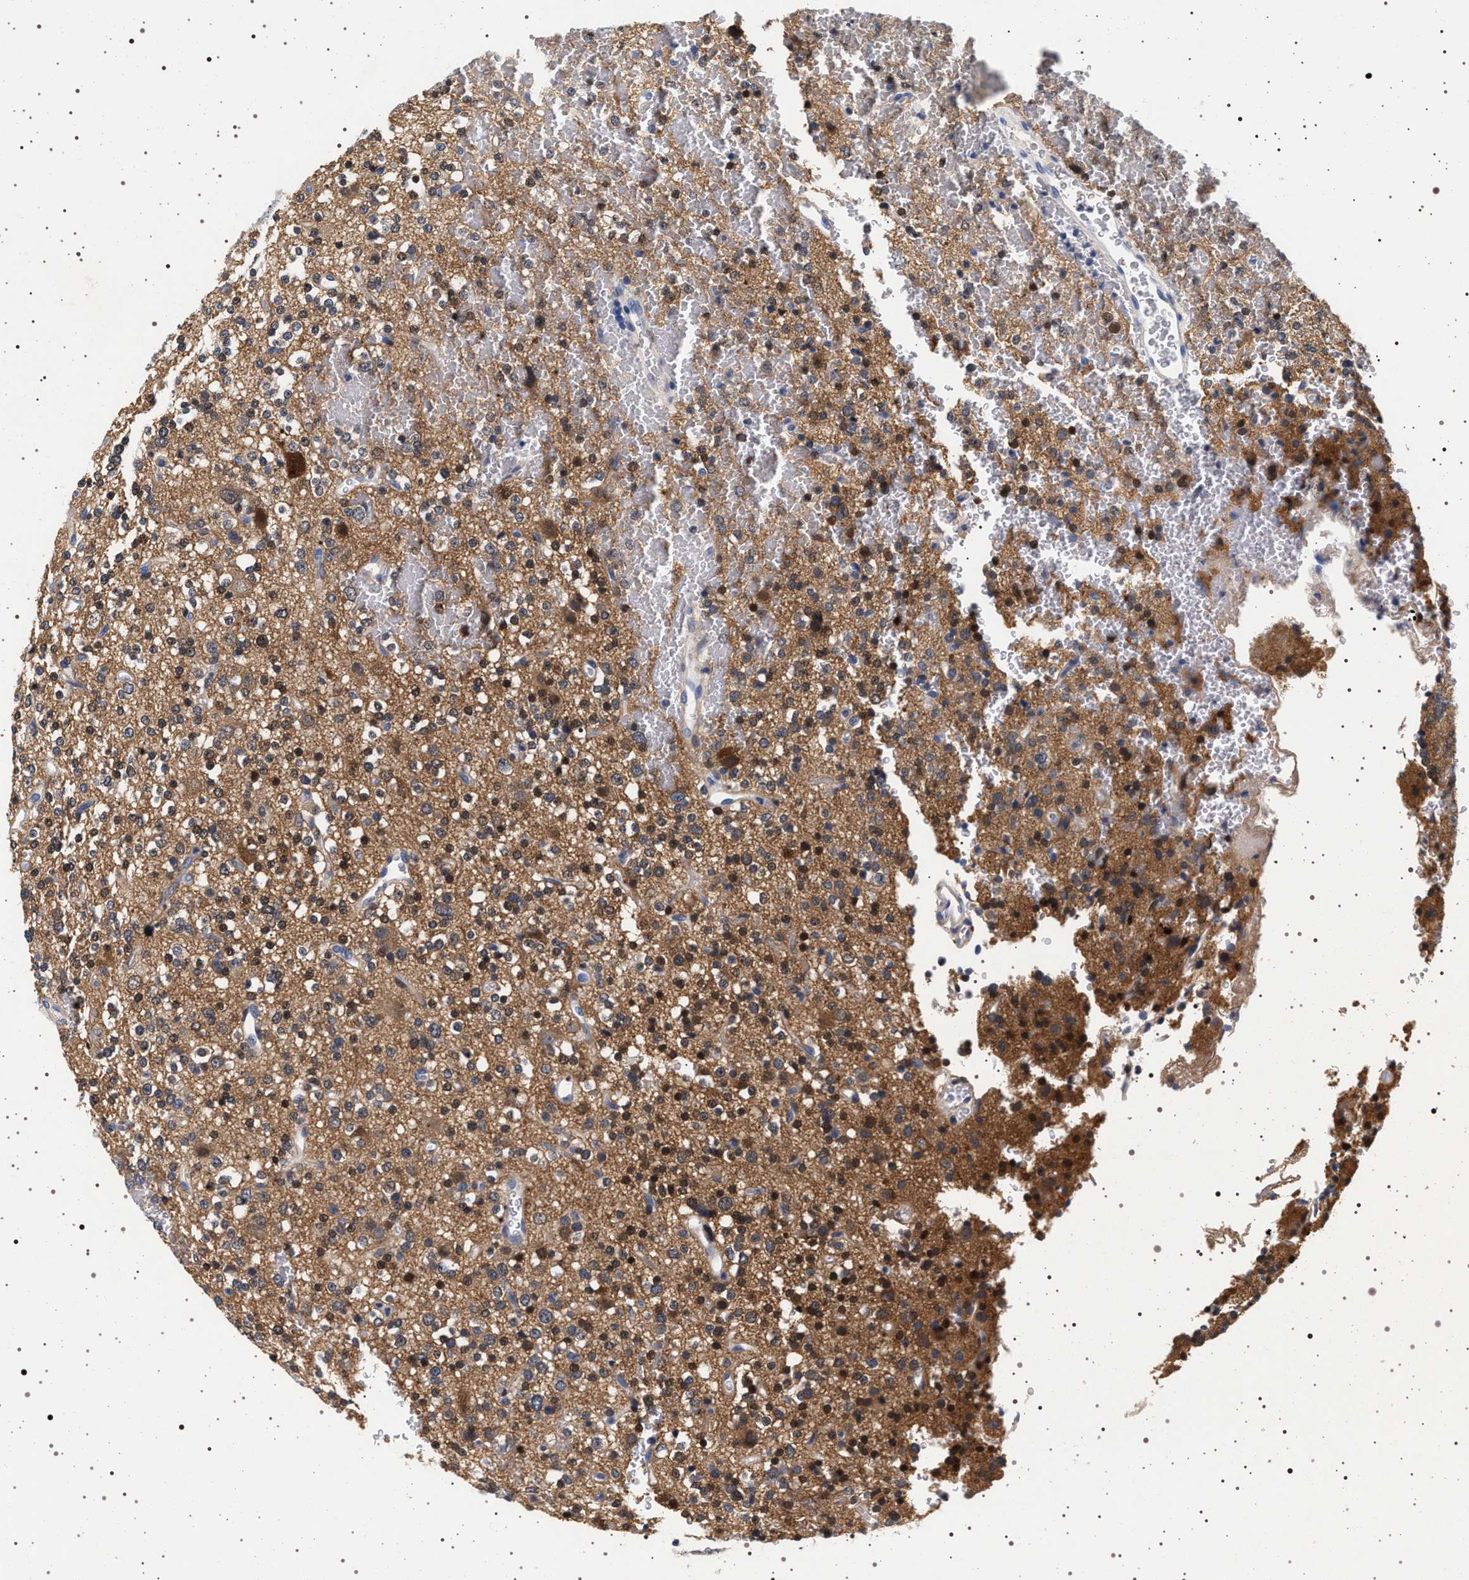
{"staining": {"intensity": "moderate", "quantity": "25%-75%", "location": "cytoplasmic/membranous"}, "tissue": "glioma", "cell_type": "Tumor cells", "image_type": "cancer", "snomed": [{"axis": "morphology", "description": "Glioma, malignant, High grade"}, {"axis": "topography", "description": "Brain"}], "caption": "Protein expression analysis of human glioma reveals moderate cytoplasmic/membranous staining in approximately 25%-75% of tumor cells.", "gene": "MAPK10", "patient": {"sex": "male", "age": 47}}